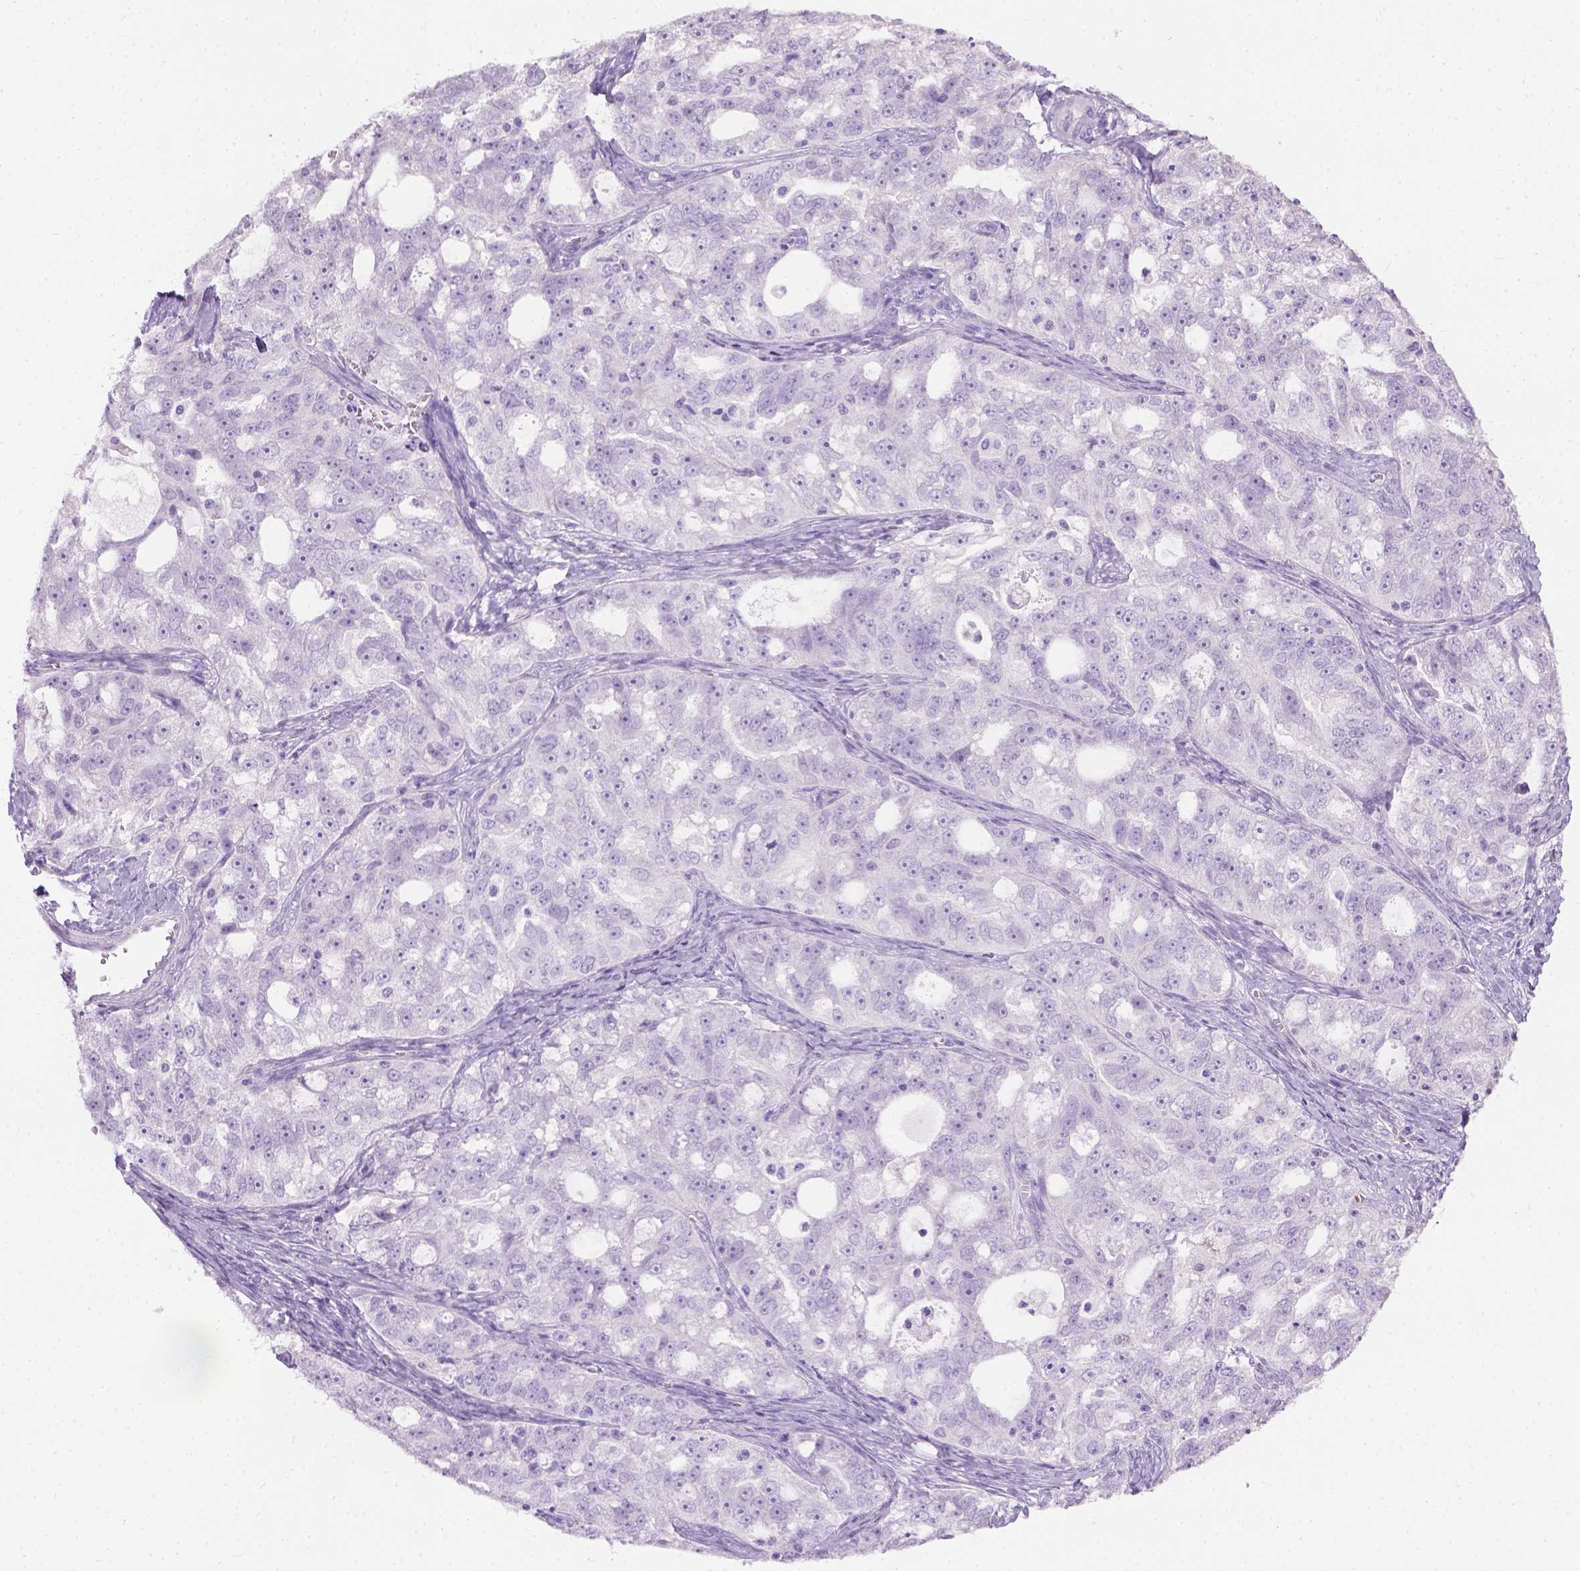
{"staining": {"intensity": "negative", "quantity": "none", "location": "none"}, "tissue": "ovarian cancer", "cell_type": "Tumor cells", "image_type": "cancer", "snomed": [{"axis": "morphology", "description": "Cystadenocarcinoma, serous, NOS"}, {"axis": "topography", "description": "Ovary"}], "caption": "Immunohistochemistry of ovarian serous cystadenocarcinoma exhibits no positivity in tumor cells.", "gene": "CYP24A1", "patient": {"sex": "female", "age": 51}}